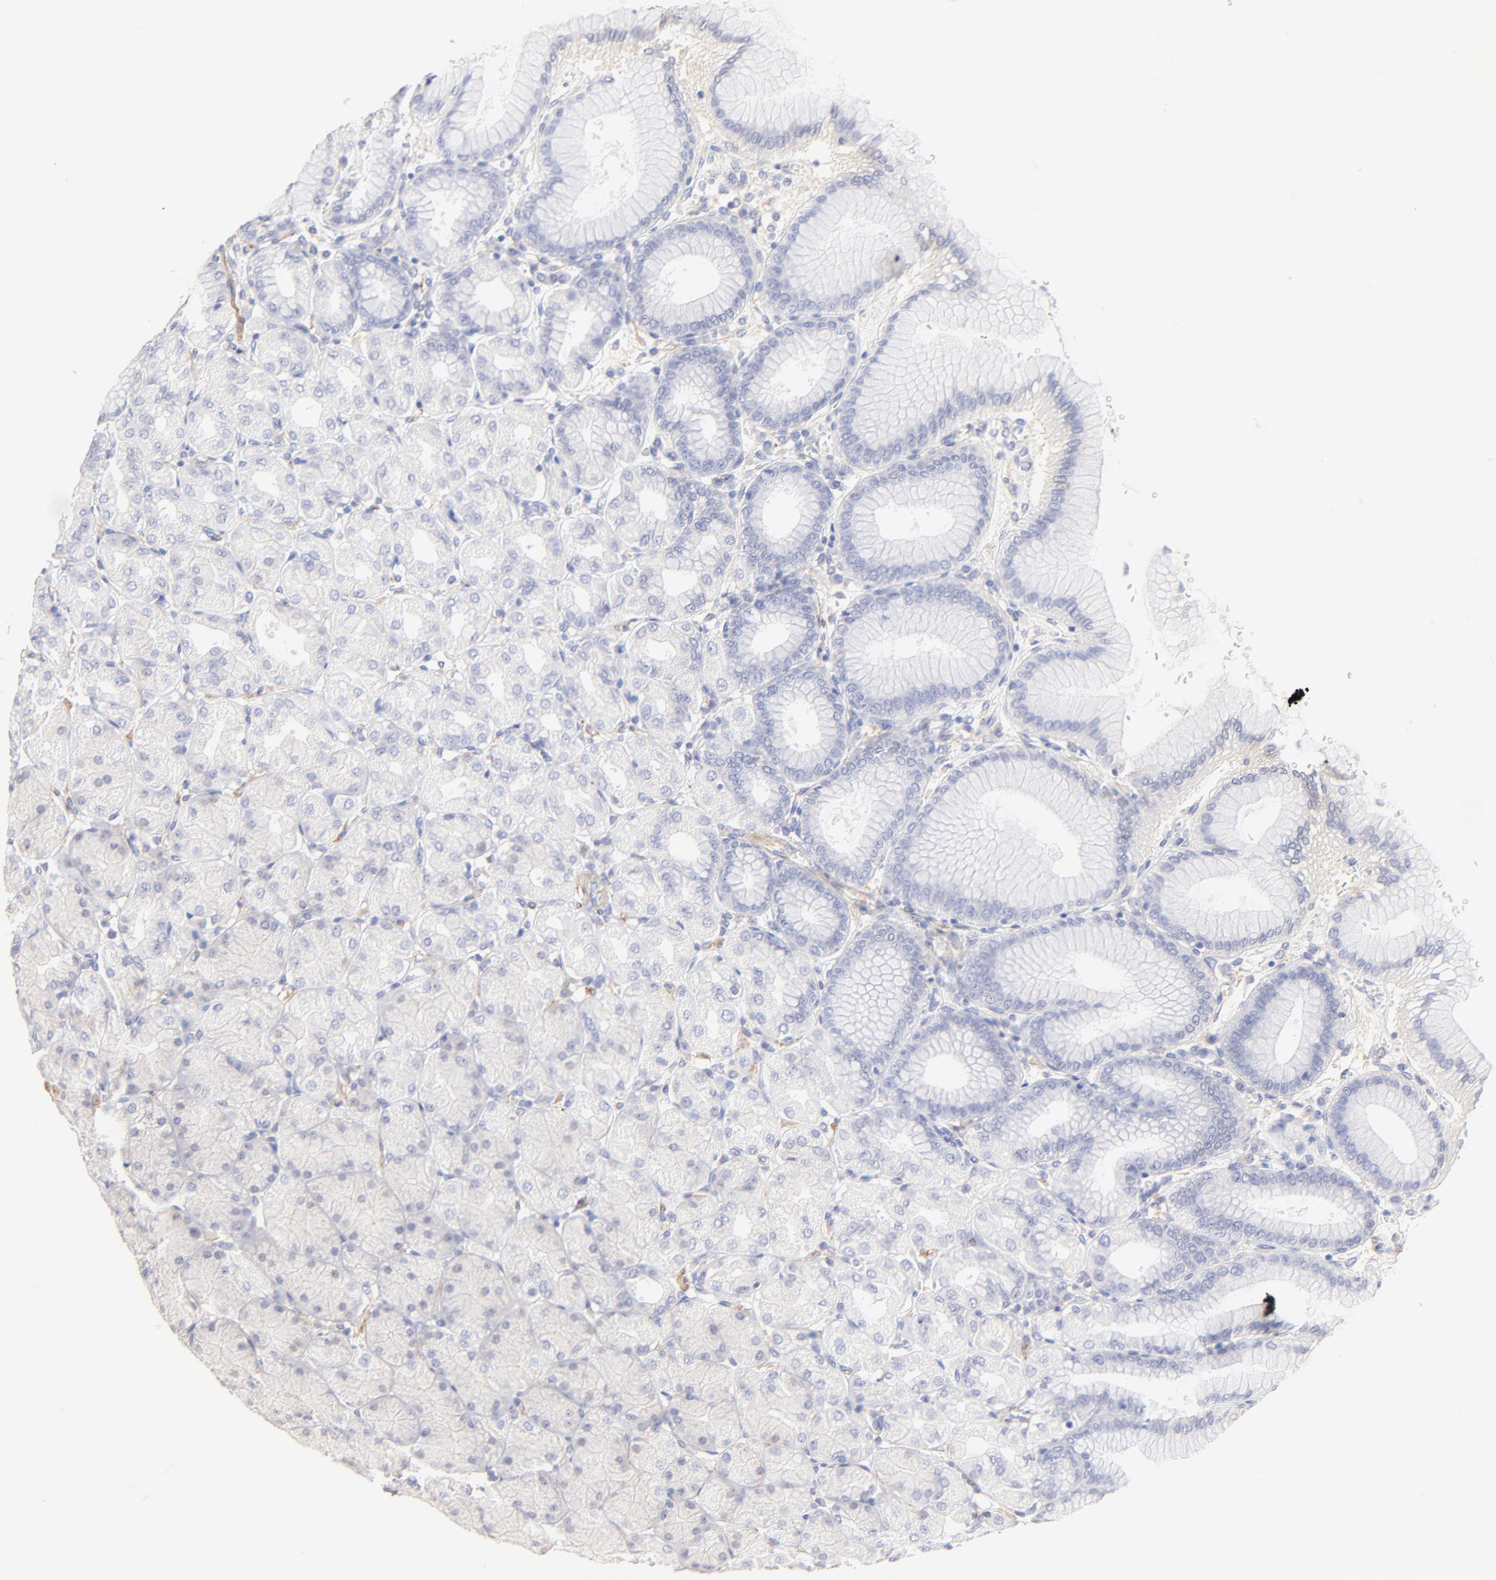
{"staining": {"intensity": "negative", "quantity": "none", "location": "none"}, "tissue": "stomach", "cell_type": "Glandular cells", "image_type": "normal", "snomed": [{"axis": "morphology", "description": "Normal tissue, NOS"}, {"axis": "topography", "description": "Stomach, upper"}], "caption": "A micrograph of human stomach is negative for staining in glandular cells.", "gene": "ACTRT1", "patient": {"sex": "female", "age": 56}}